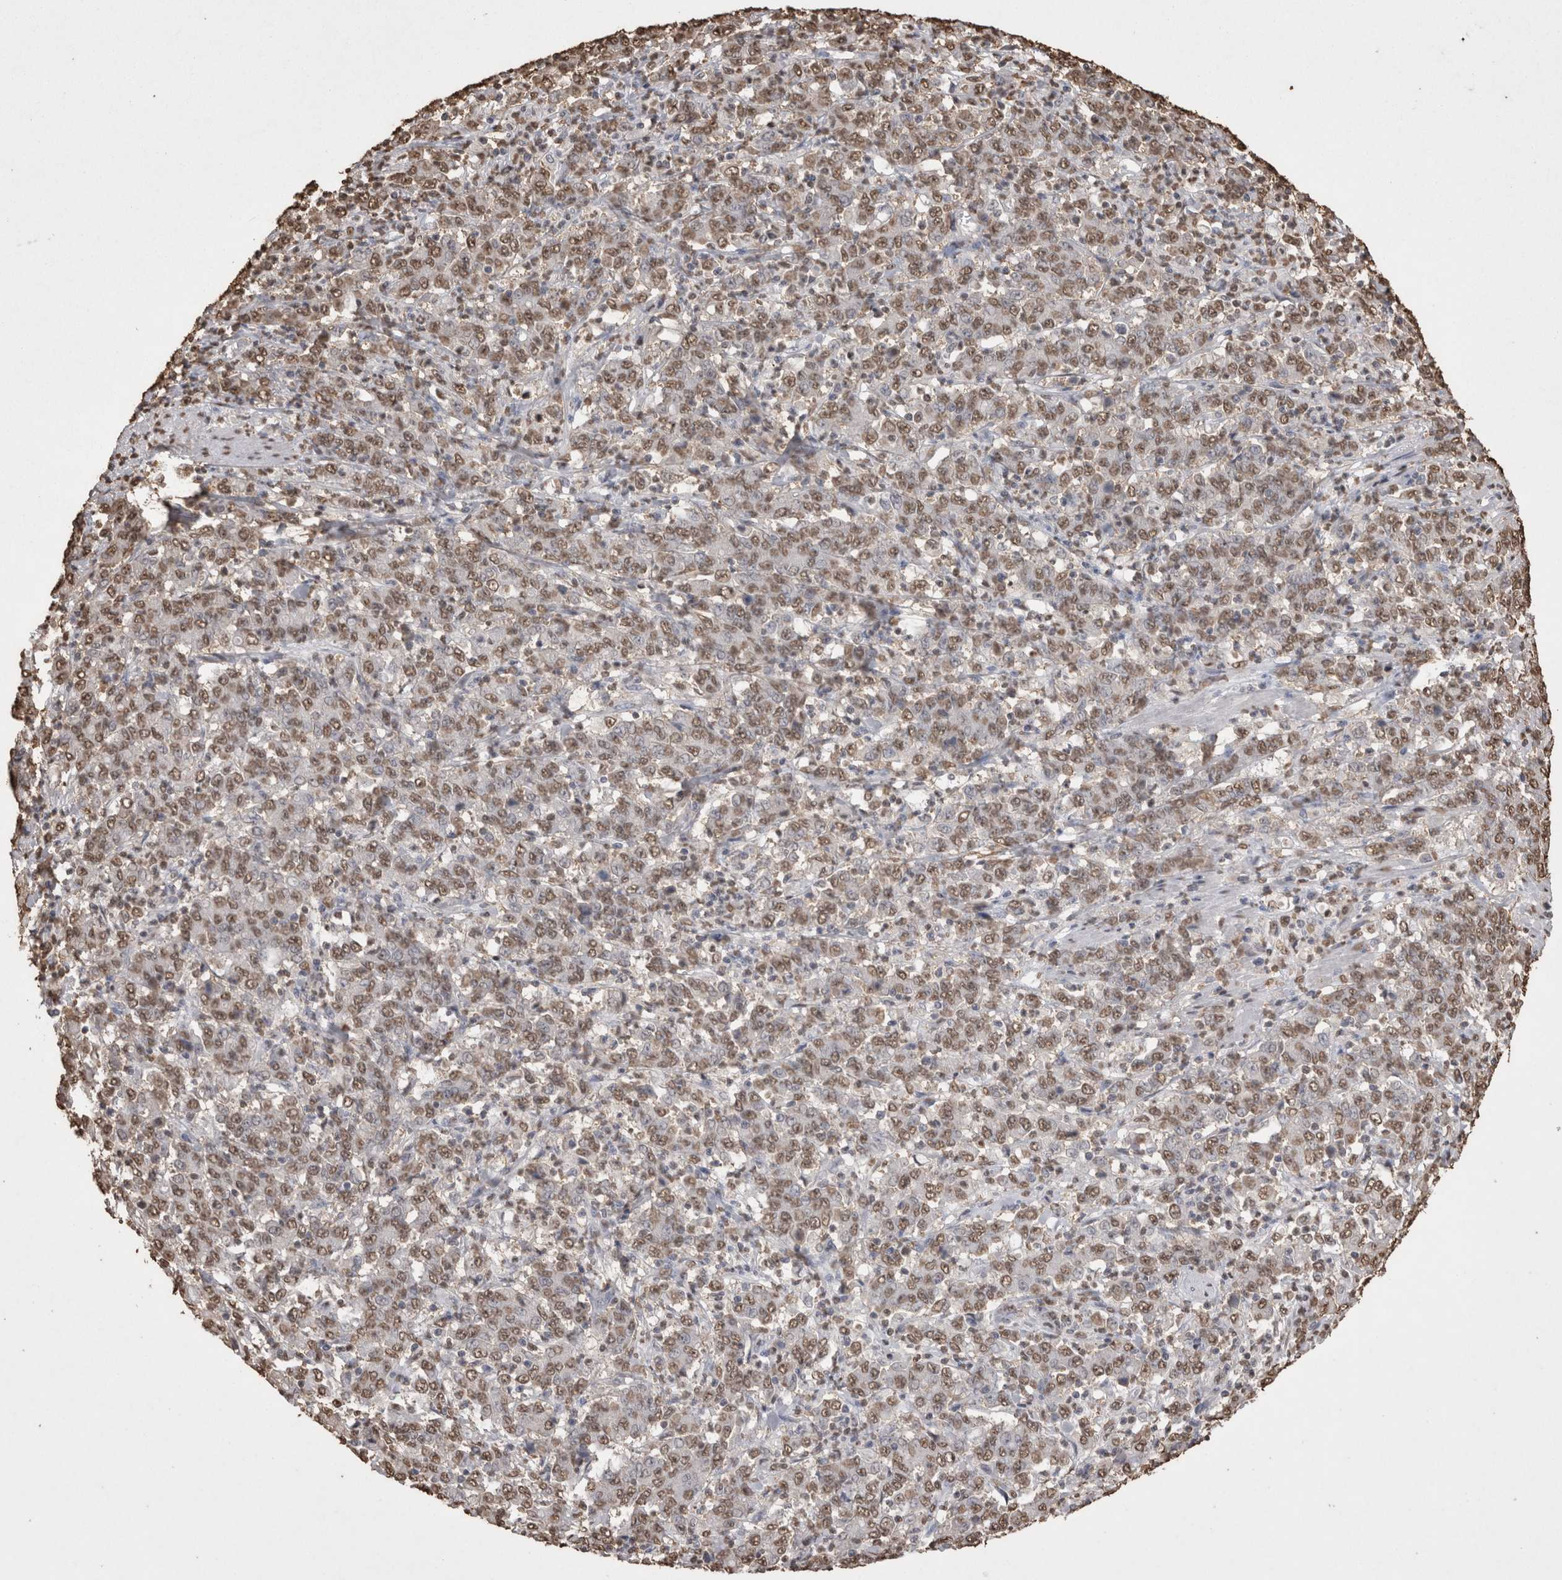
{"staining": {"intensity": "moderate", "quantity": ">75%", "location": "nuclear"}, "tissue": "stomach cancer", "cell_type": "Tumor cells", "image_type": "cancer", "snomed": [{"axis": "morphology", "description": "Adenocarcinoma, NOS"}, {"axis": "topography", "description": "Stomach, lower"}], "caption": "This is an image of immunohistochemistry staining of adenocarcinoma (stomach), which shows moderate expression in the nuclear of tumor cells.", "gene": "POU5F1", "patient": {"sex": "female", "age": 71}}